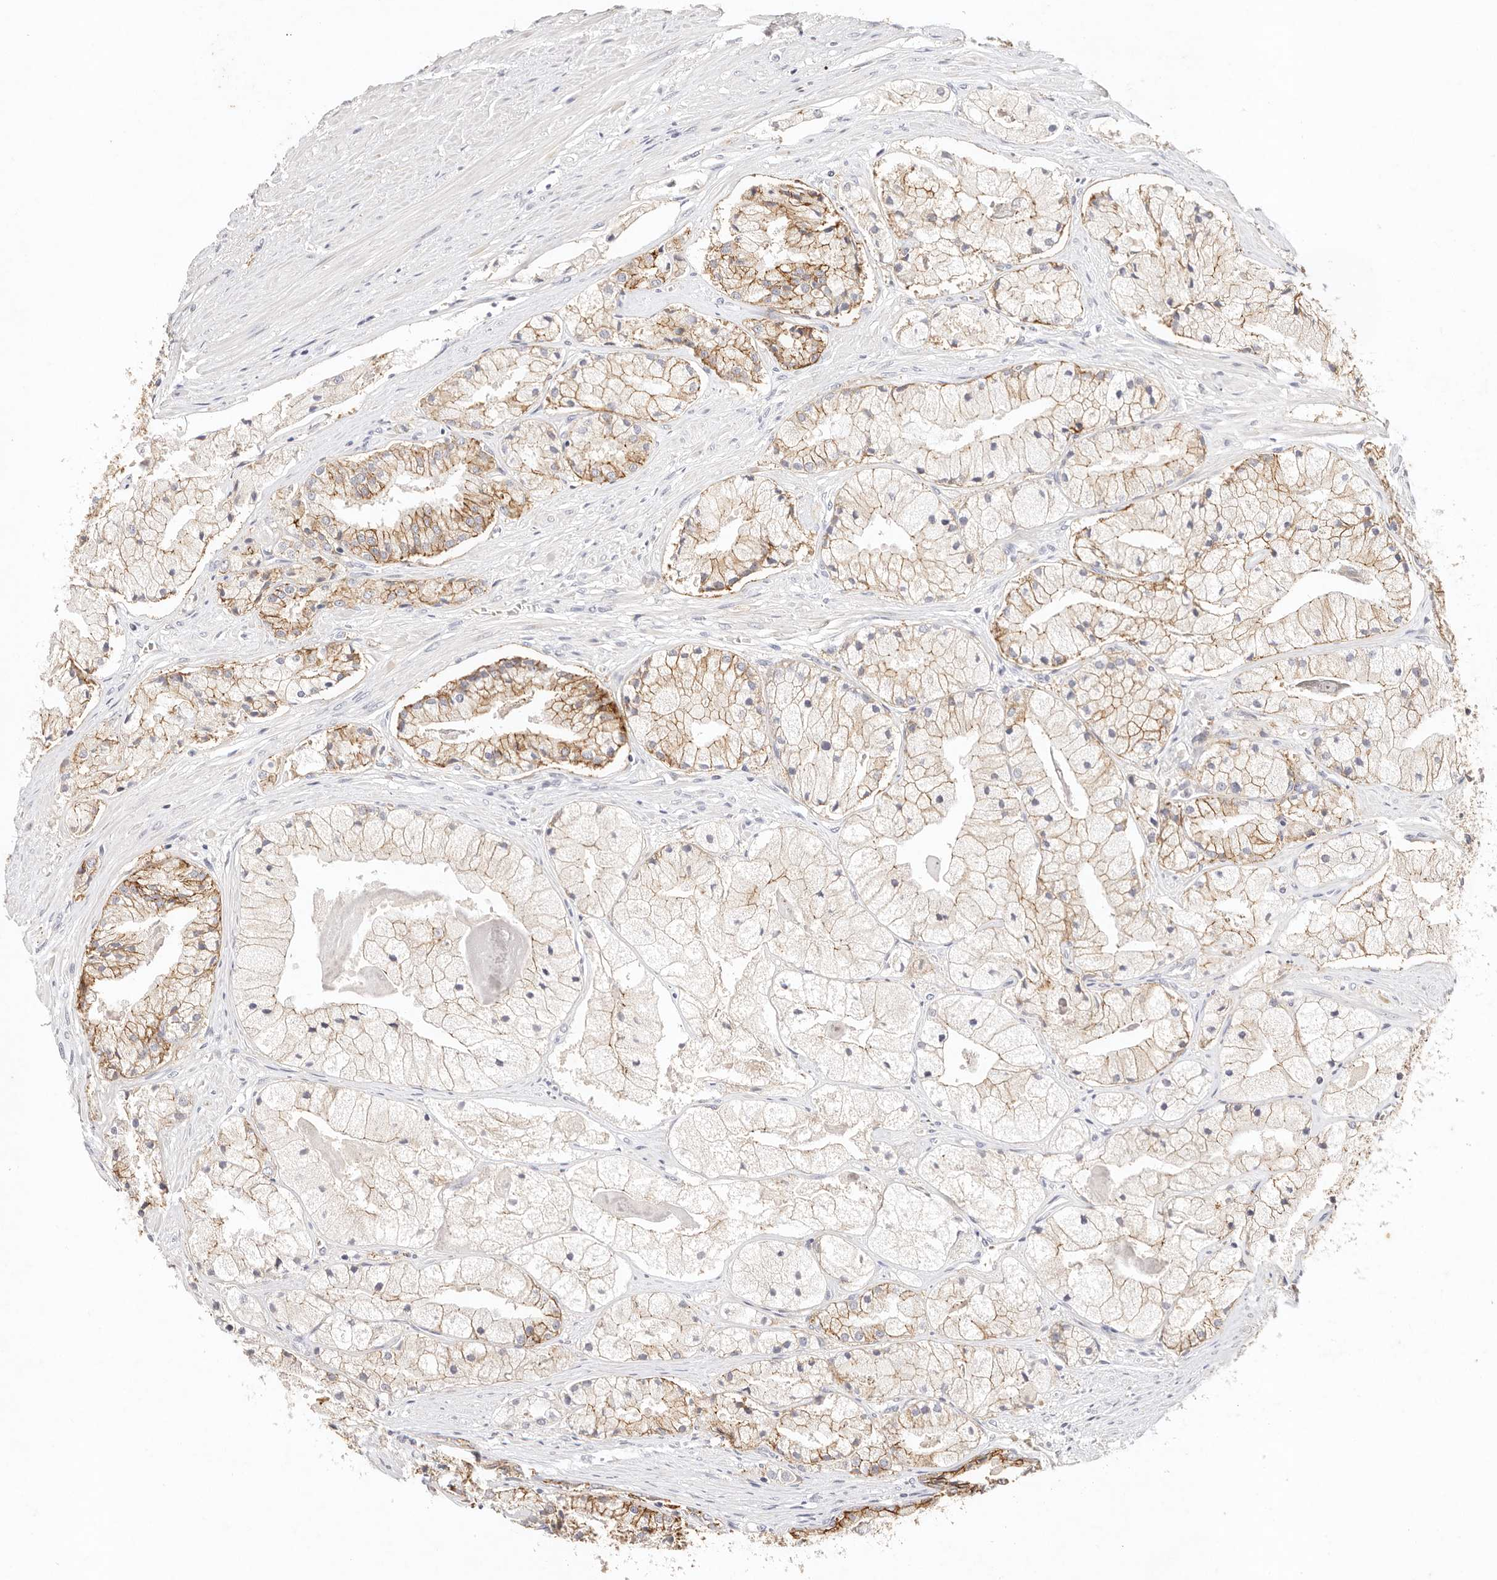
{"staining": {"intensity": "strong", "quantity": "25%-75%", "location": "cytoplasmic/membranous"}, "tissue": "prostate cancer", "cell_type": "Tumor cells", "image_type": "cancer", "snomed": [{"axis": "morphology", "description": "Adenocarcinoma, High grade"}, {"axis": "topography", "description": "Prostate"}], "caption": "About 25%-75% of tumor cells in human prostate cancer (high-grade adenocarcinoma) reveal strong cytoplasmic/membranous protein positivity as visualized by brown immunohistochemical staining.", "gene": "CXADR", "patient": {"sex": "male", "age": 50}}